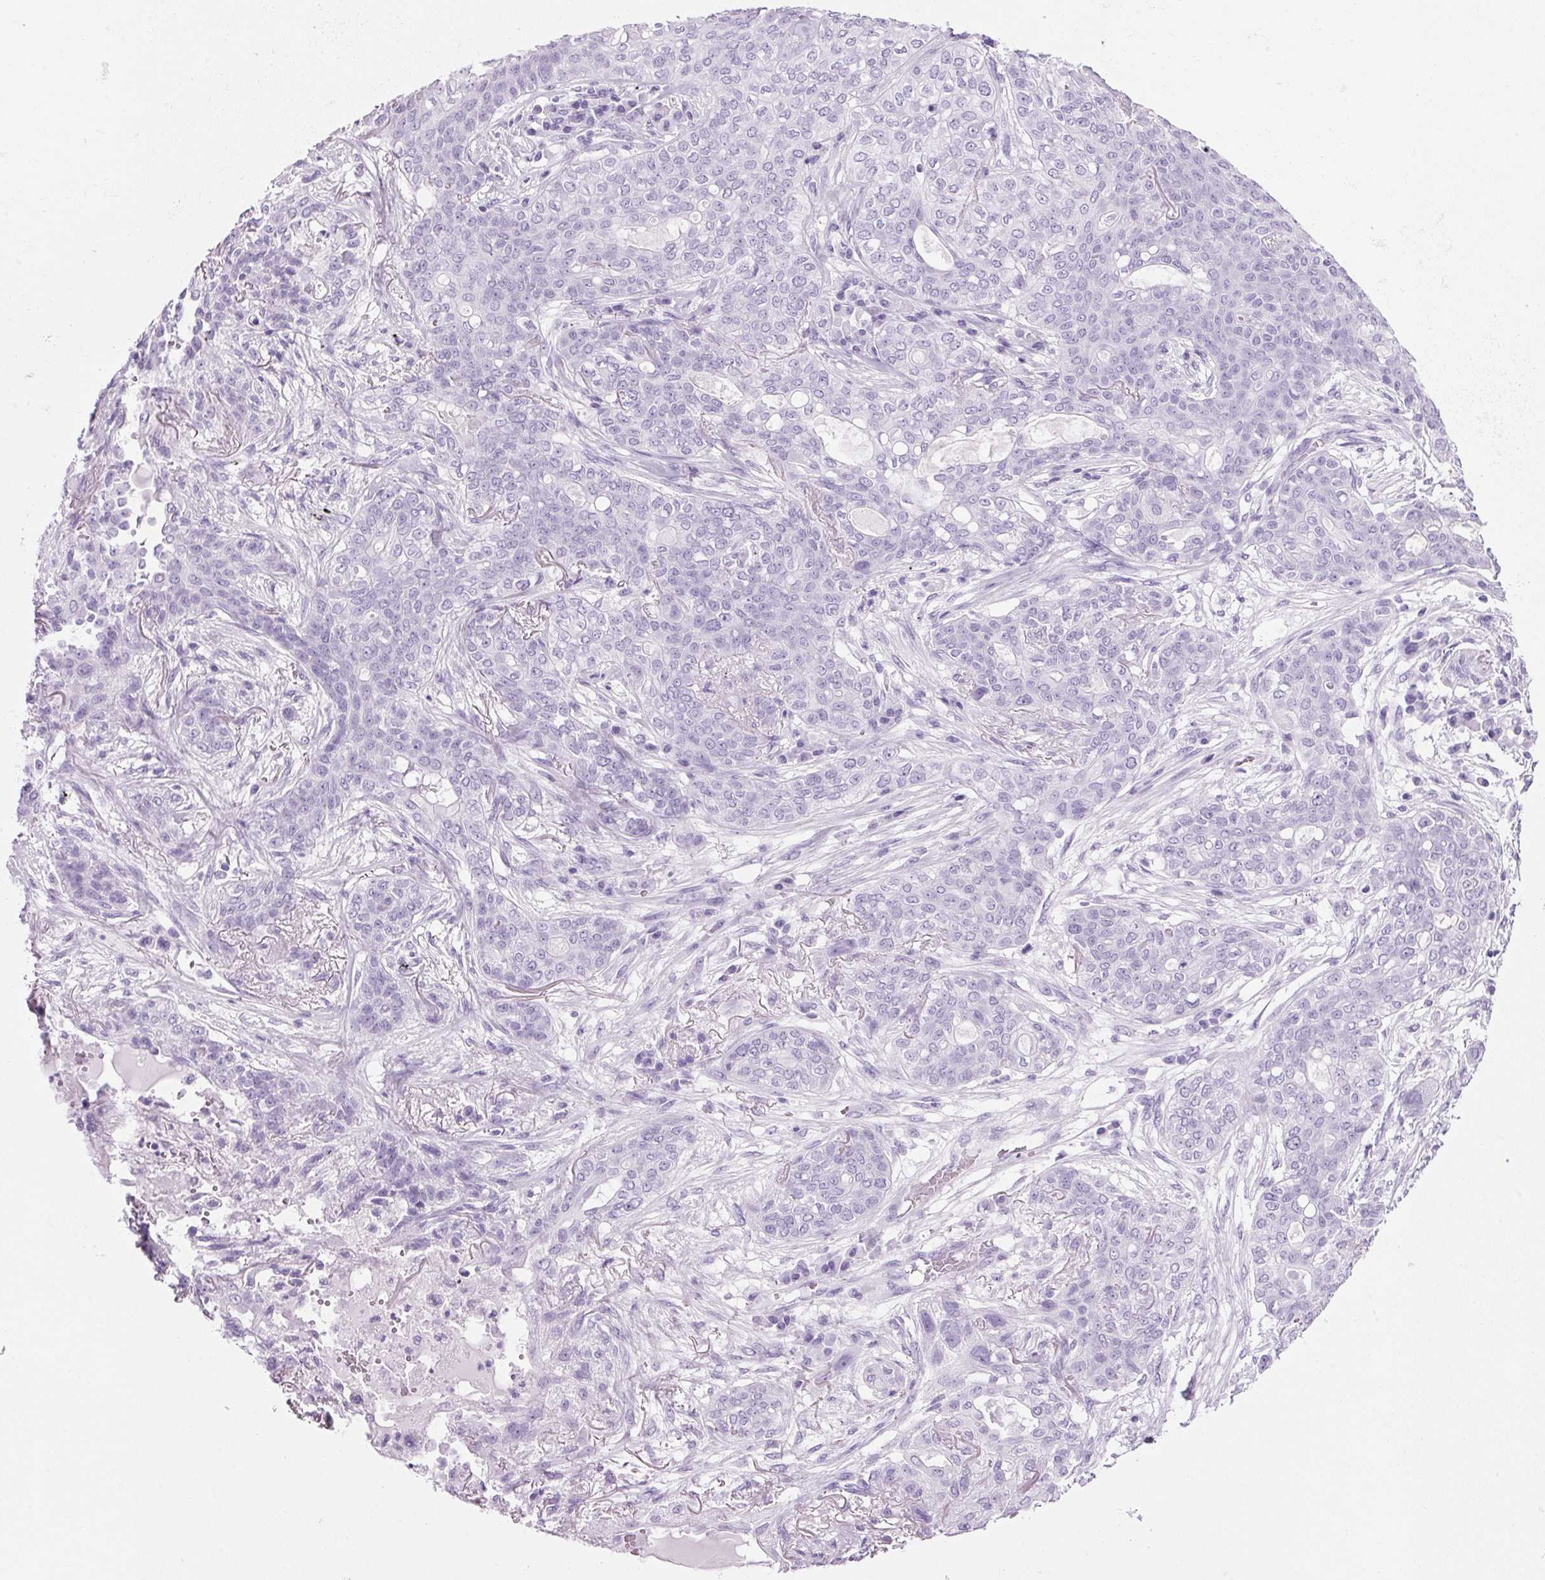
{"staining": {"intensity": "negative", "quantity": "none", "location": "none"}, "tissue": "lung cancer", "cell_type": "Tumor cells", "image_type": "cancer", "snomed": [{"axis": "morphology", "description": "Squamous cell carcinoma, NOS"}, {"axis": "topography", "description": "Lung"}], "caption": "DAB immunohistochemical staining of human lung squamous cell carcinoma shows no significant positivity in tumor cells. The staining was performed using DAB (3,3'-diaminobenzidine) to visualize the protein expression in brown, while the nuclei were stained in blue with hematoxylin (Magnification: 20x).", "gene": "PPP1R1A", "patient": {"sex": "female", "age": 70}}